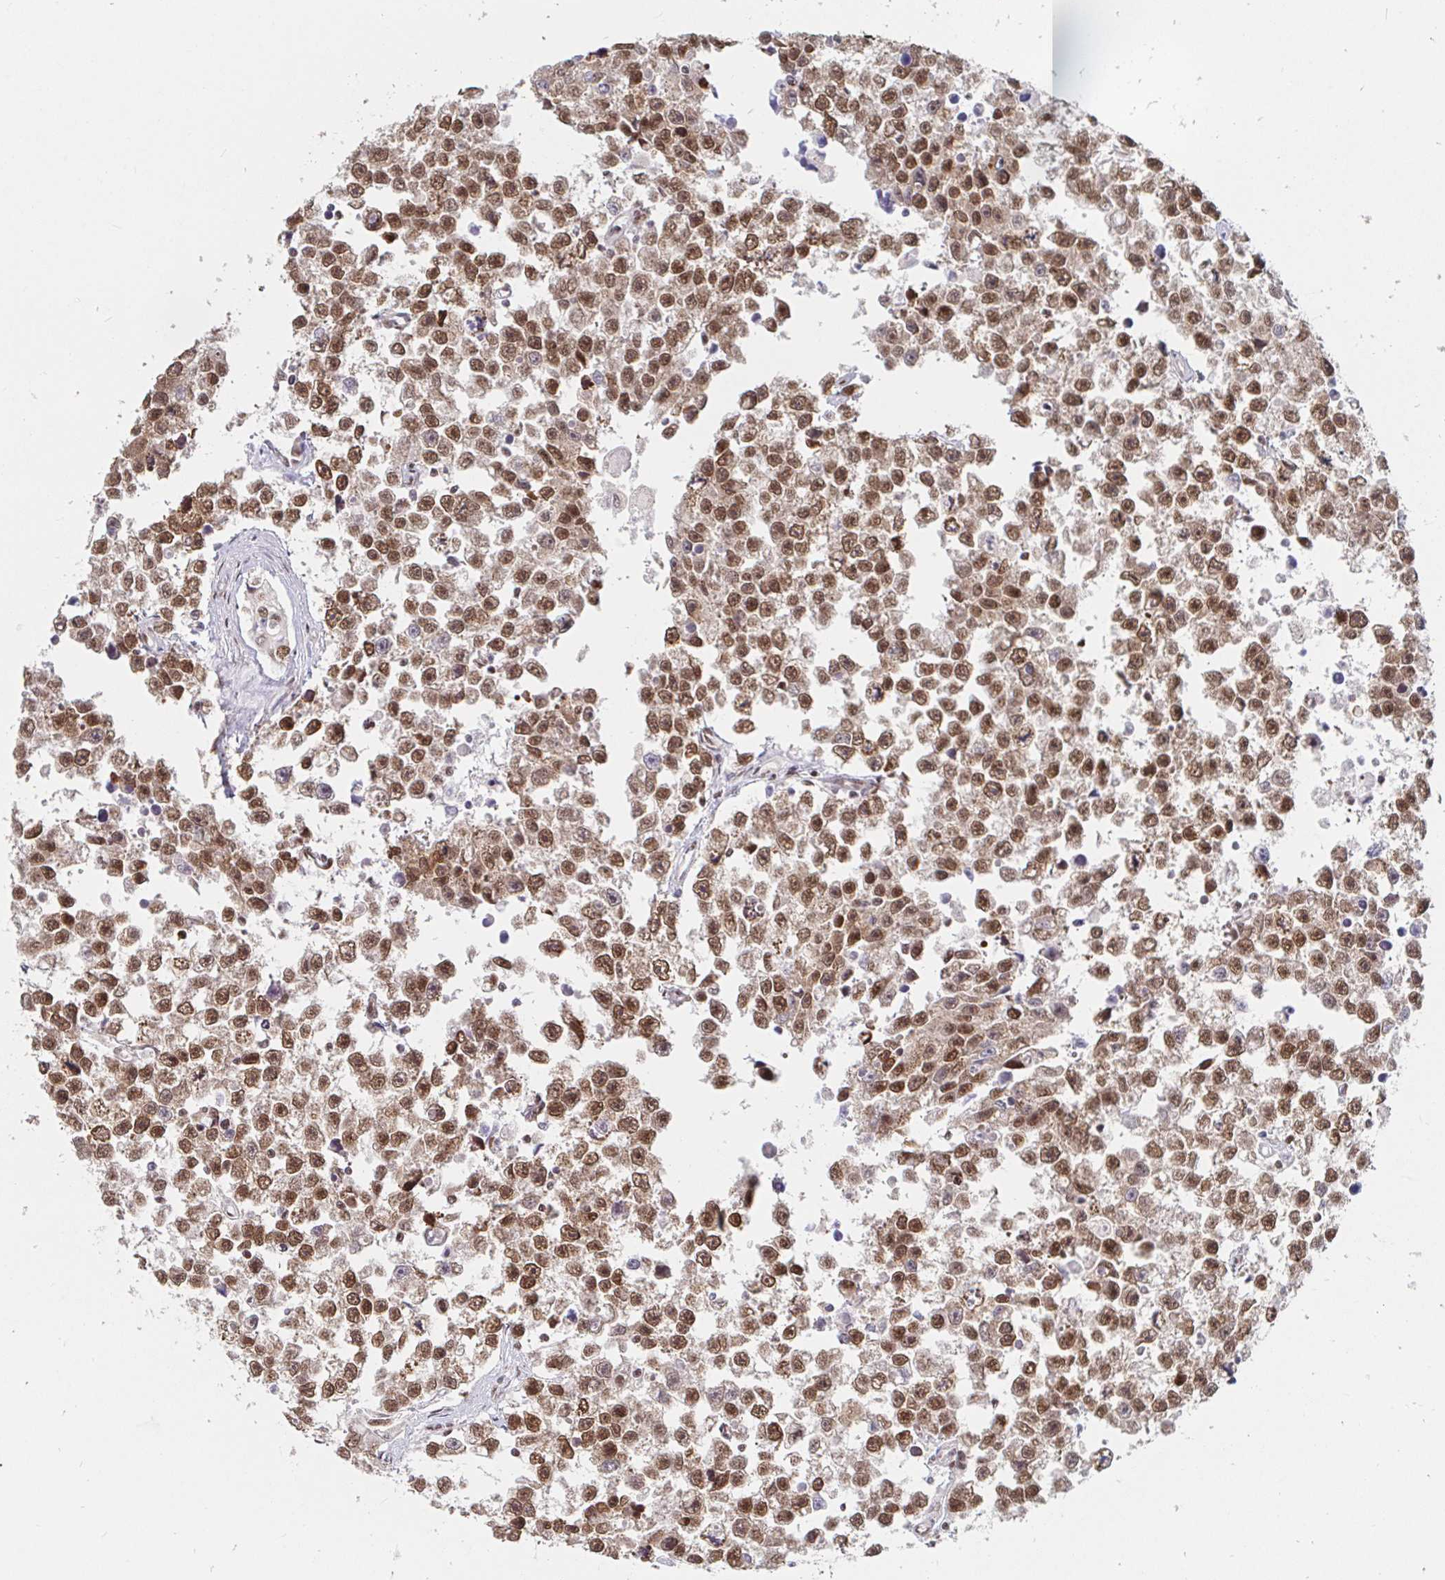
{"staining": {"intensity": "moderate", "quantity": ">75%", "location": "nuclear"}, "tissue": "testis cancer", "cell_type": "Tumor cells", "image_type": "cancer", "snomed": [{"axis": "morphology", "description": "Seminoma, NOS"}, {"axis": "topography", "description": "Testis"}], "caption": "High-magnification brightfield microscopy of testis seminoma stained with DAB (brown) and counterstained with hematoxylin (blue). tumor cells exhibit moderate nuclear positivity is appreciated in about>75% of cells.", "gene": "RBMX", "patient": {"sex": "male", "age": 26}}